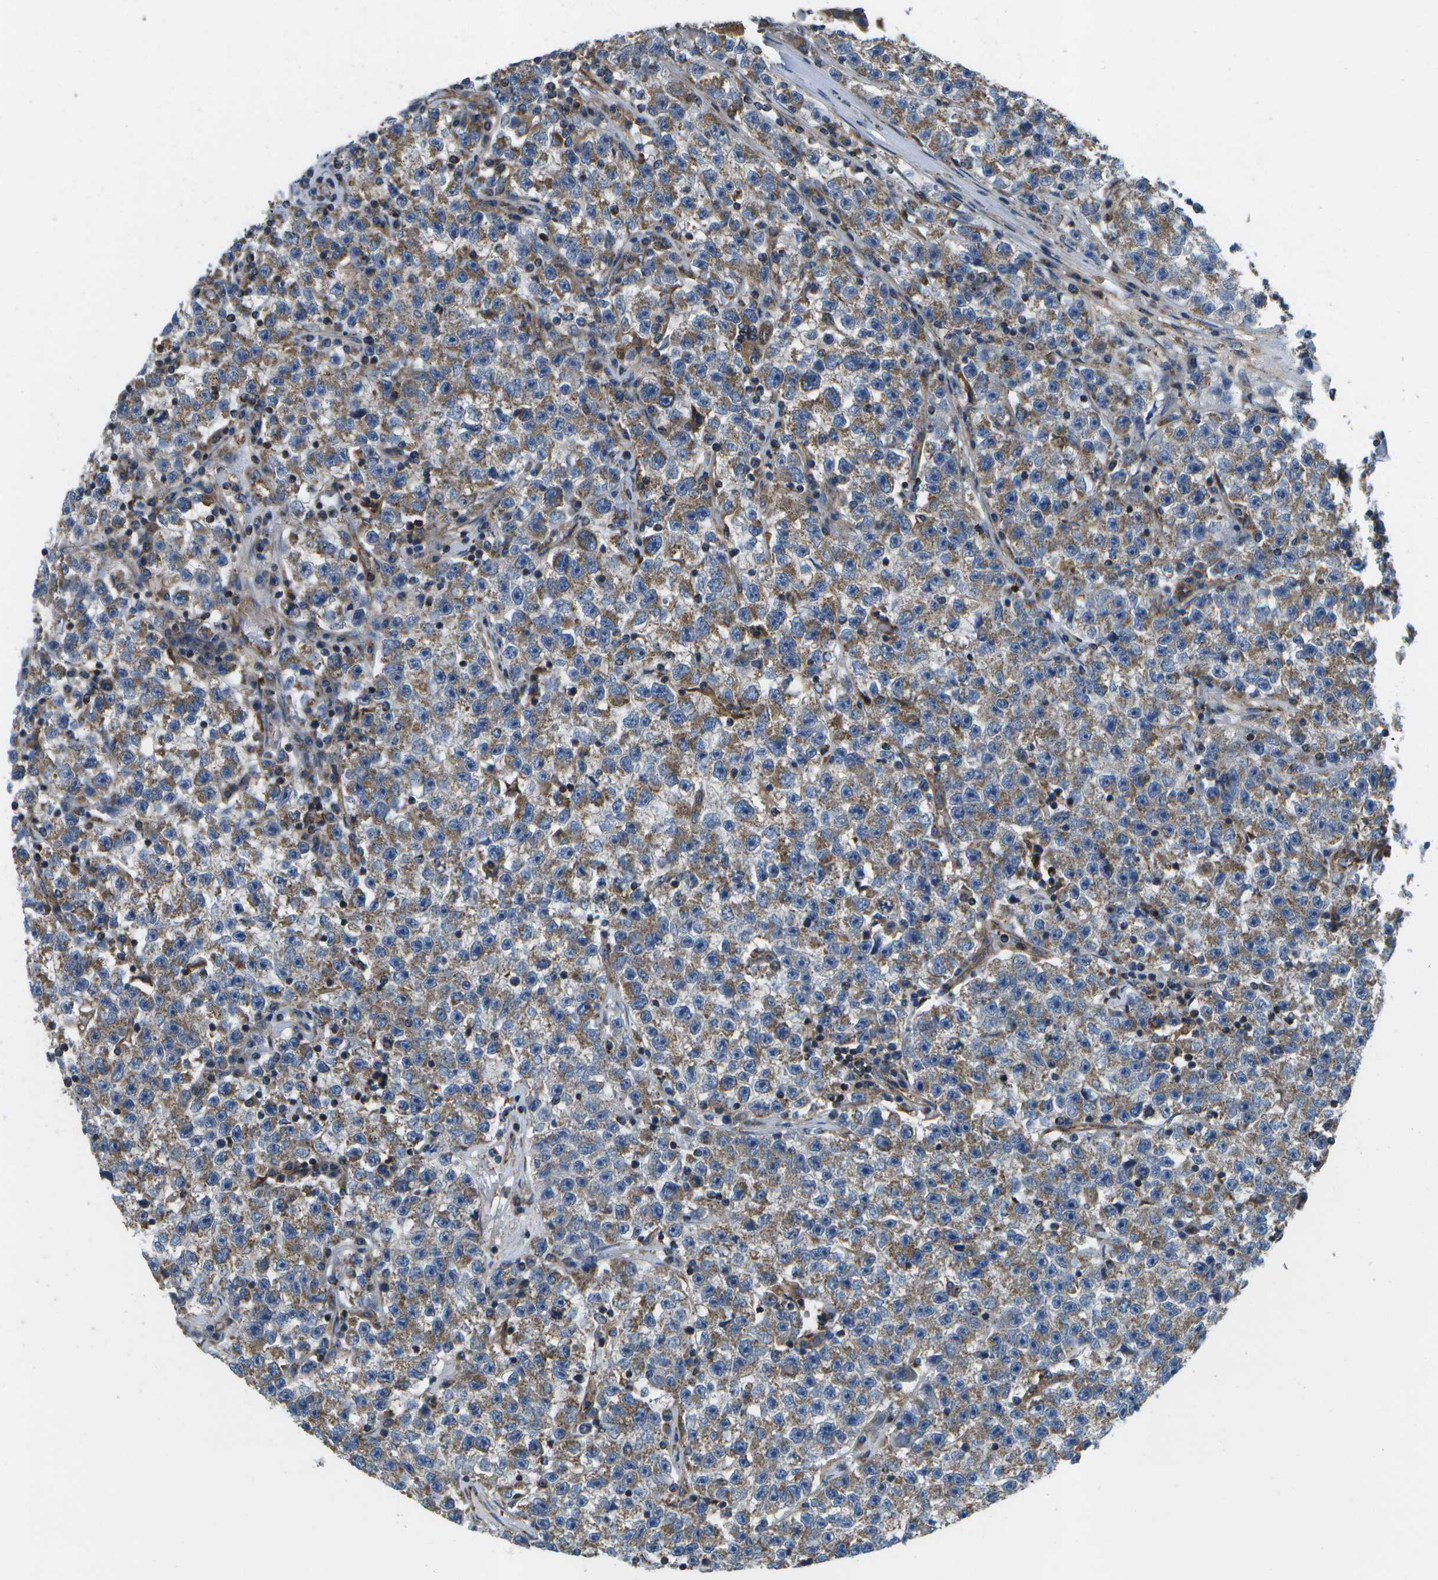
{"staining": {"intensity": "moderate", "quantity": ">75%", "location": "cytoplasmic/membranous"}, "tissue": "testis cancer", "cell_type": "Tumor cells", "image_type": "cancer", "snomed": [{"axis": "morphology", "description": "Seminoma, NOS"}, {"axis": "topography", "description": "Testis"}], "caption": "Immunohistochemistry (IHC) (DAB) staining of human testis cancer reveals moderate cytoplasmic/membranous protein staining in approximately >75% of tumor cells.", "gene": "MVK", "patient": {"sex": "male", "age": 22}}